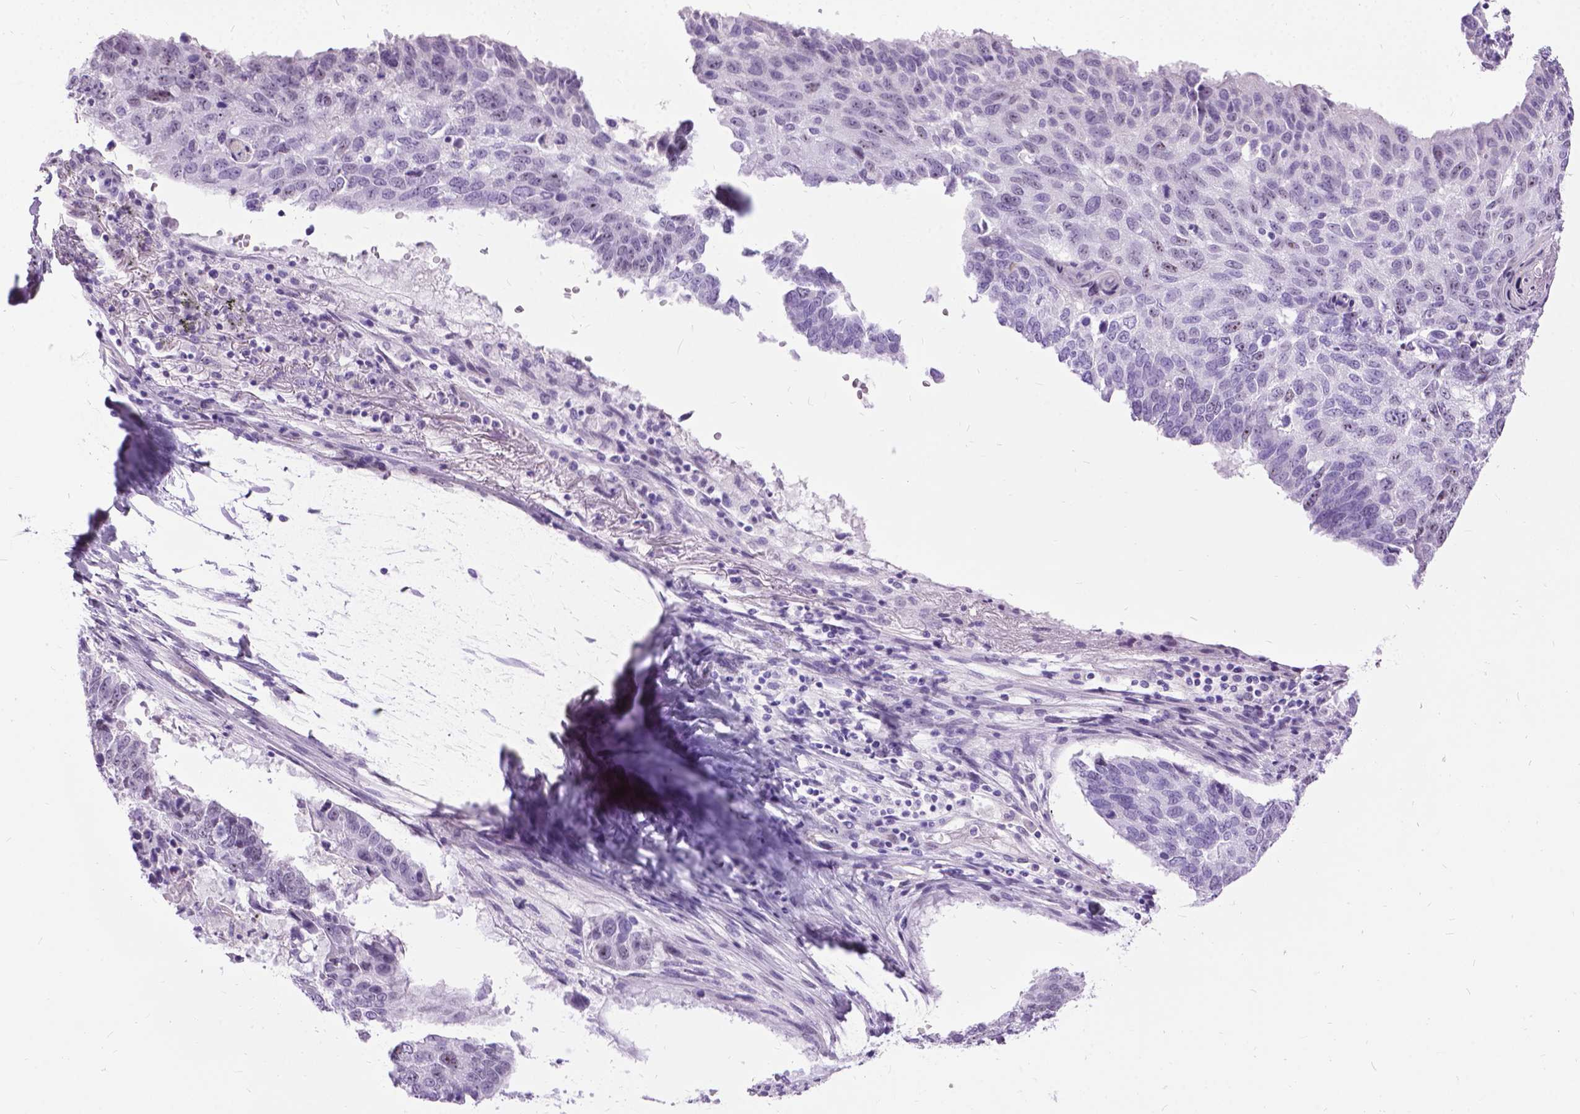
{"staining": {"intensity": "negative", "quantity": "none", "location": "none"}, "tissue": "lung cancer", "cell_type": "Tumor cells", "image_type": "cancer", "snomed": [{"axis": "morphology", "description": "Squamous cell carcinoma, NOS"}, {"axis": "topography", "description": "Lung"}], "caption": "IHC photomicrograph of neoplastic tissue: human squamous cell carcinoma (lung) stained with DAB (3,3'-diaminobenzidine) displays no significant protein expression in tumor cells.", "gene": "PROB1", "patient": {"sex": "male", "age": 73}}